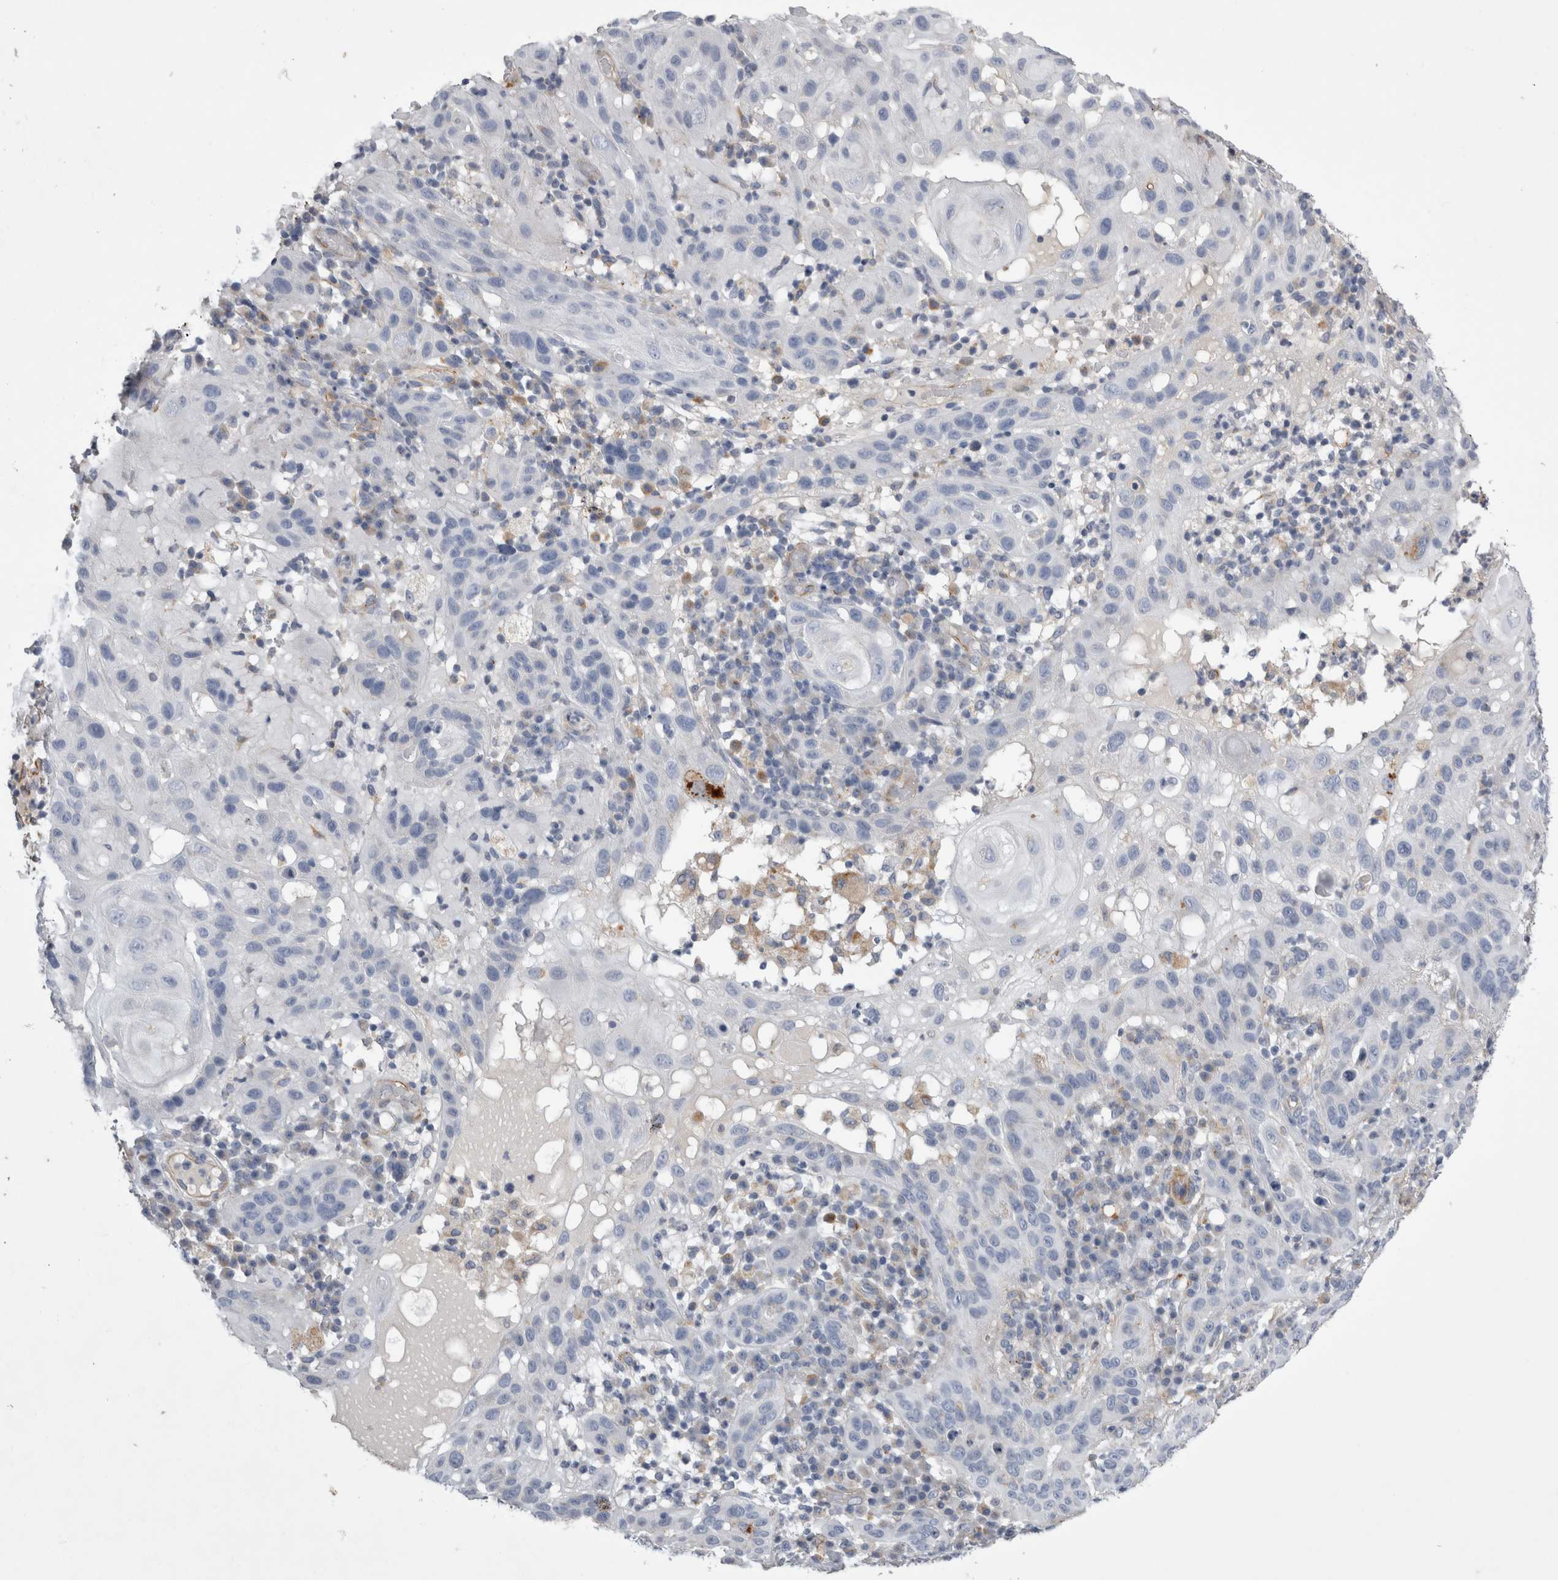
{"staining": {"intensity": "negative", "quantity": "none", "location": "none"}, "tissue": "skin cancer", "cell_type": "Tumor cells", "image_type": "cancer", "snomed": [{"axis": "morphology", "description": "Normal tissue, NOS"}, {"axis": "morphology", "description": "Squamous cell carcinoma, NOS"}, {"axis": "topography", "description": "Skin"}], "caption": "IHC photomicrograph of neoplastic tissue: skin cancer stained with DAB (3,3'-diaminobenzidine) exhibits no significant protein staining in tumor cells.", "gene": "STRADB", "patient": {"sex": "female", "age": 96}}